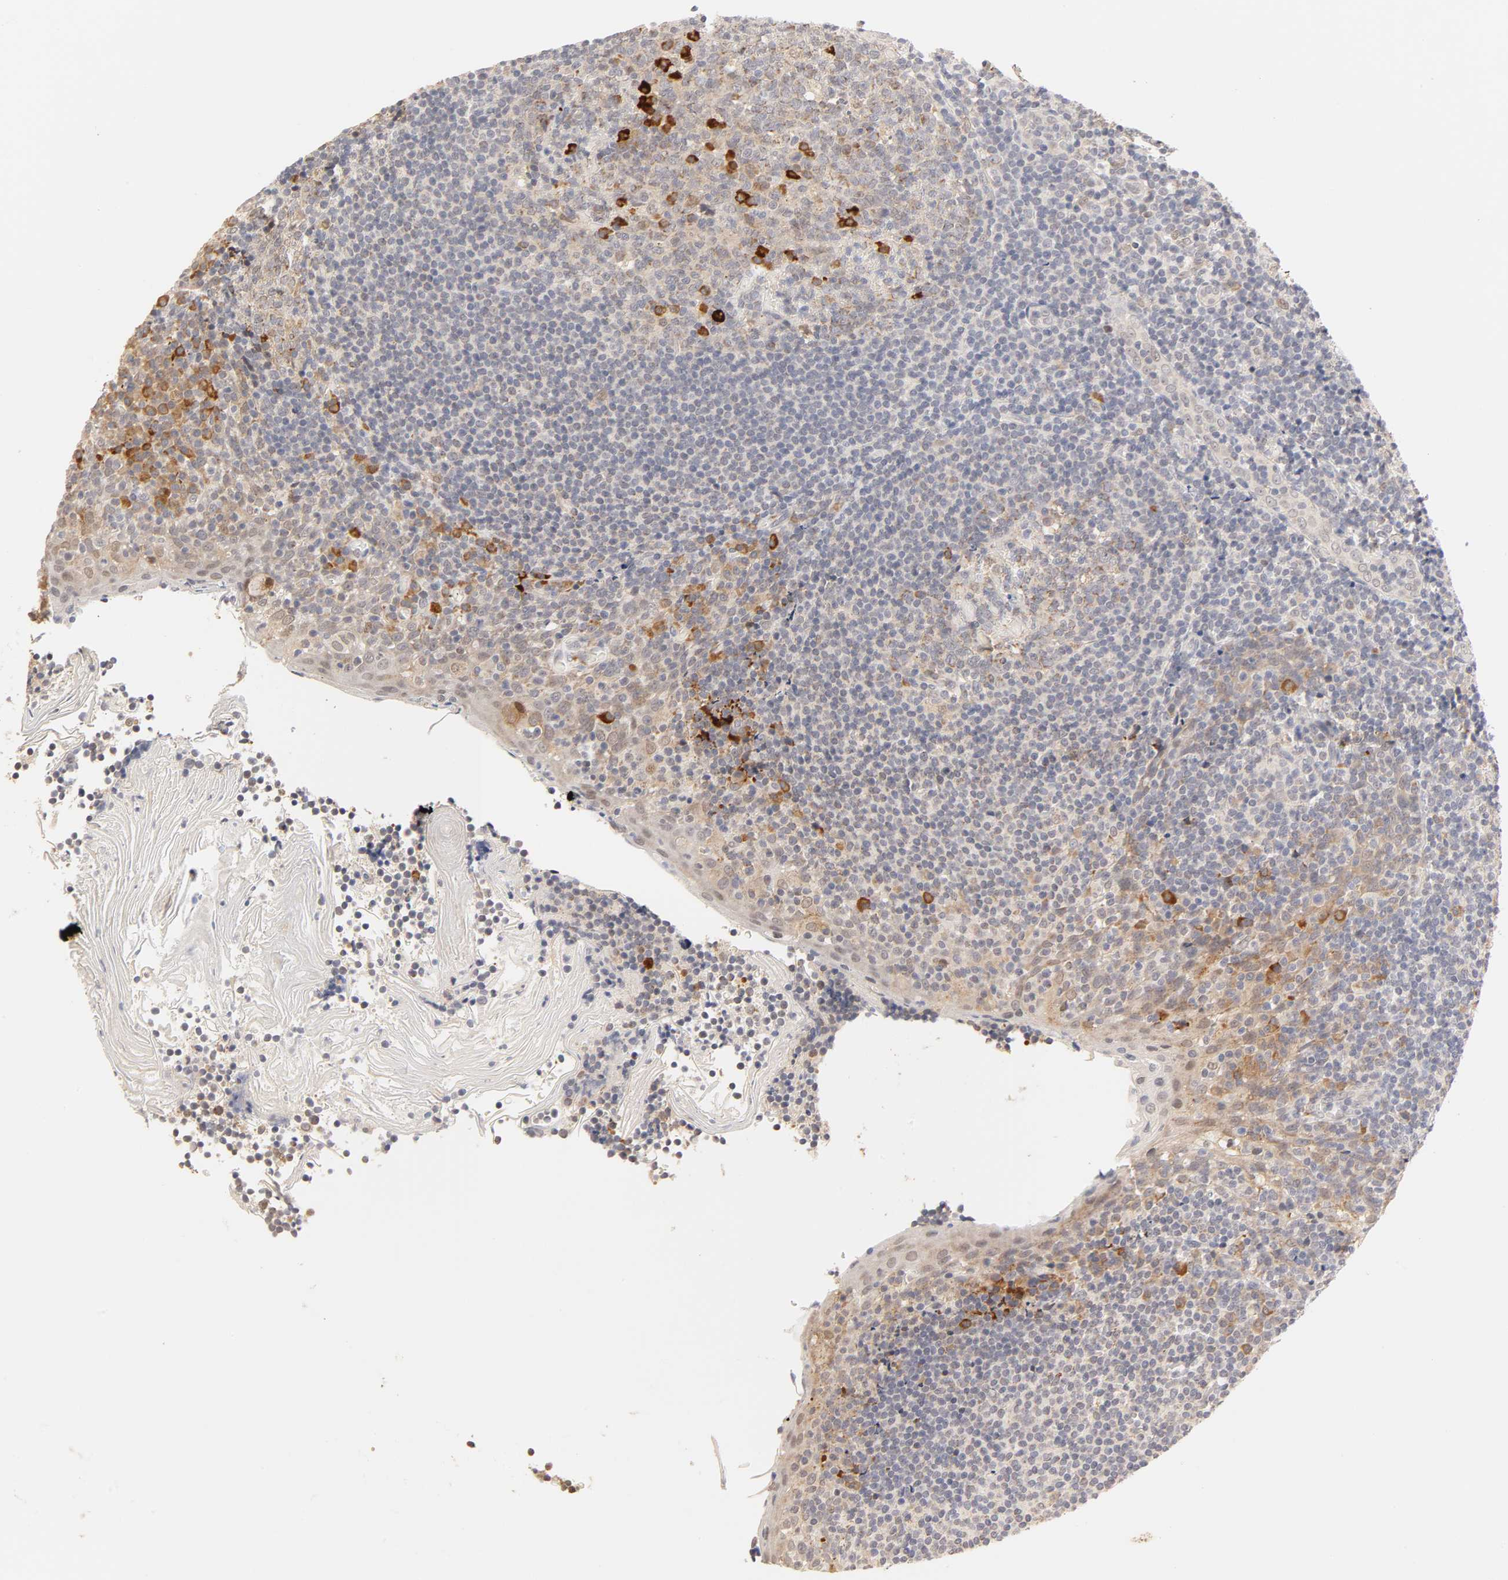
{"staining": {"intensity": "weak", "quantity": "25%-75%", "location": "cytoplasmic/membranous,nuclear"}, "tissue": "tonsil", "cell_type": "Germinal center cells", "image_type": "normal", "snomed": [{"axis": "morphology", "description": "Normal tissue, NOS"}, {"axis": "topography", "description": "Tonsil"}], "caption": "High-power microscopy captured an immunohistochemistry (IHC) photomicrograph of benign tonsil, revealing weak cytoplasmic/membranous,nuclear staining in approximately 25%-75% of germinal center cells.", "gene": "GSTZ1", "patient": {"sex": "male", "age": 31}}